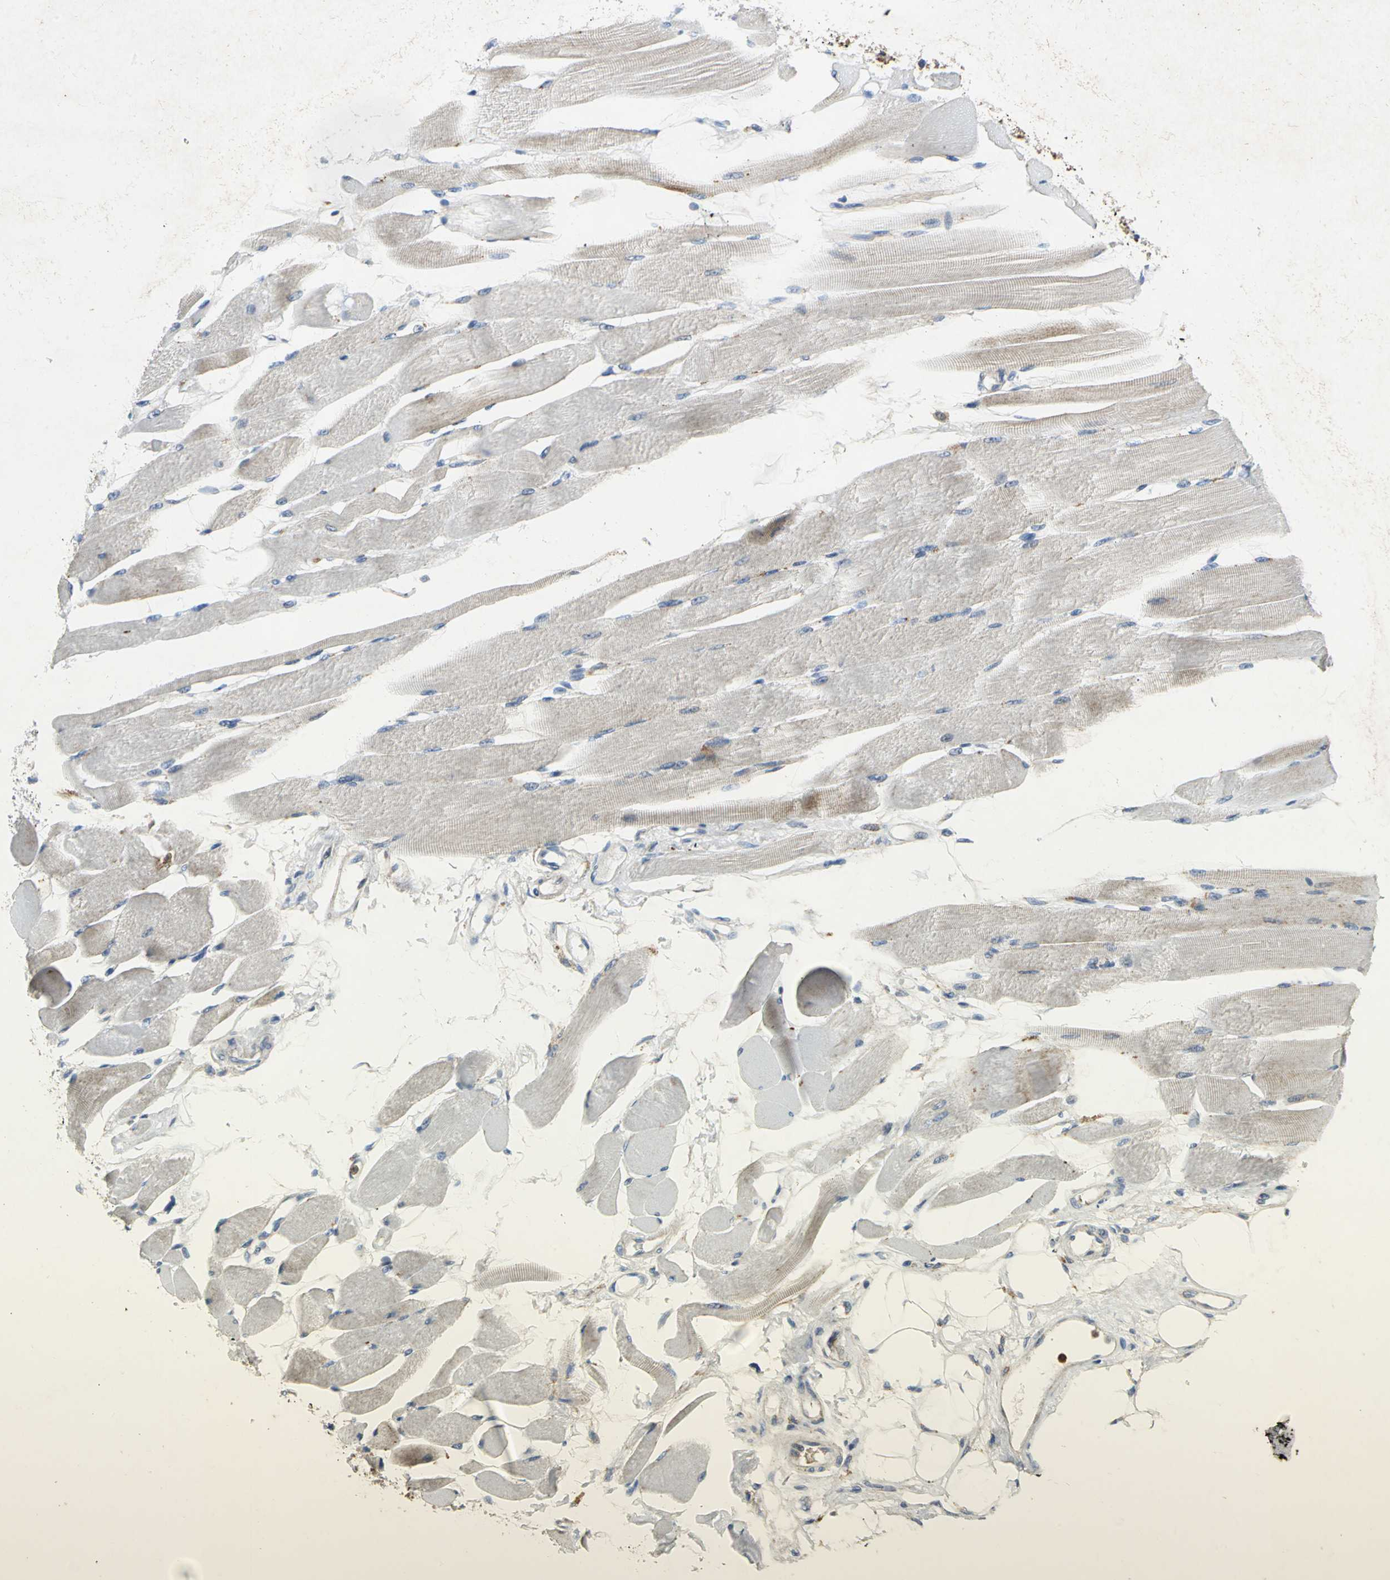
{"staining": {"intensity": "moderate", "quantity": "25%-75%", "location": "cytoplasmic/membranous"}, "tissue": "skeletal muscle", "cell_type": "Myocytes", "image_type": "normal", "snomed": [{"axis": "morphology", "description": "Normal tissue, NOS"}, {"axis": "topography", "description": "Skeletal muscle"}, {"axis": "topography", "description": "Peripheral nerve tissue"}], "caption": "Protein expression analysis of unremarkable human skeletal muscle reveals moderate cytoplasmic/membranous staining in approximately 25%-75% of myocytes. The staining was performed using DAB (3,3'-diaminobenzidine) to visualize the protein expression in brown, while the nuclei were stained in blue with hematoxylin (Magnification: 20x).", "gene": "SPPL2B", "patient": {"sex": "female", "age": 84}}